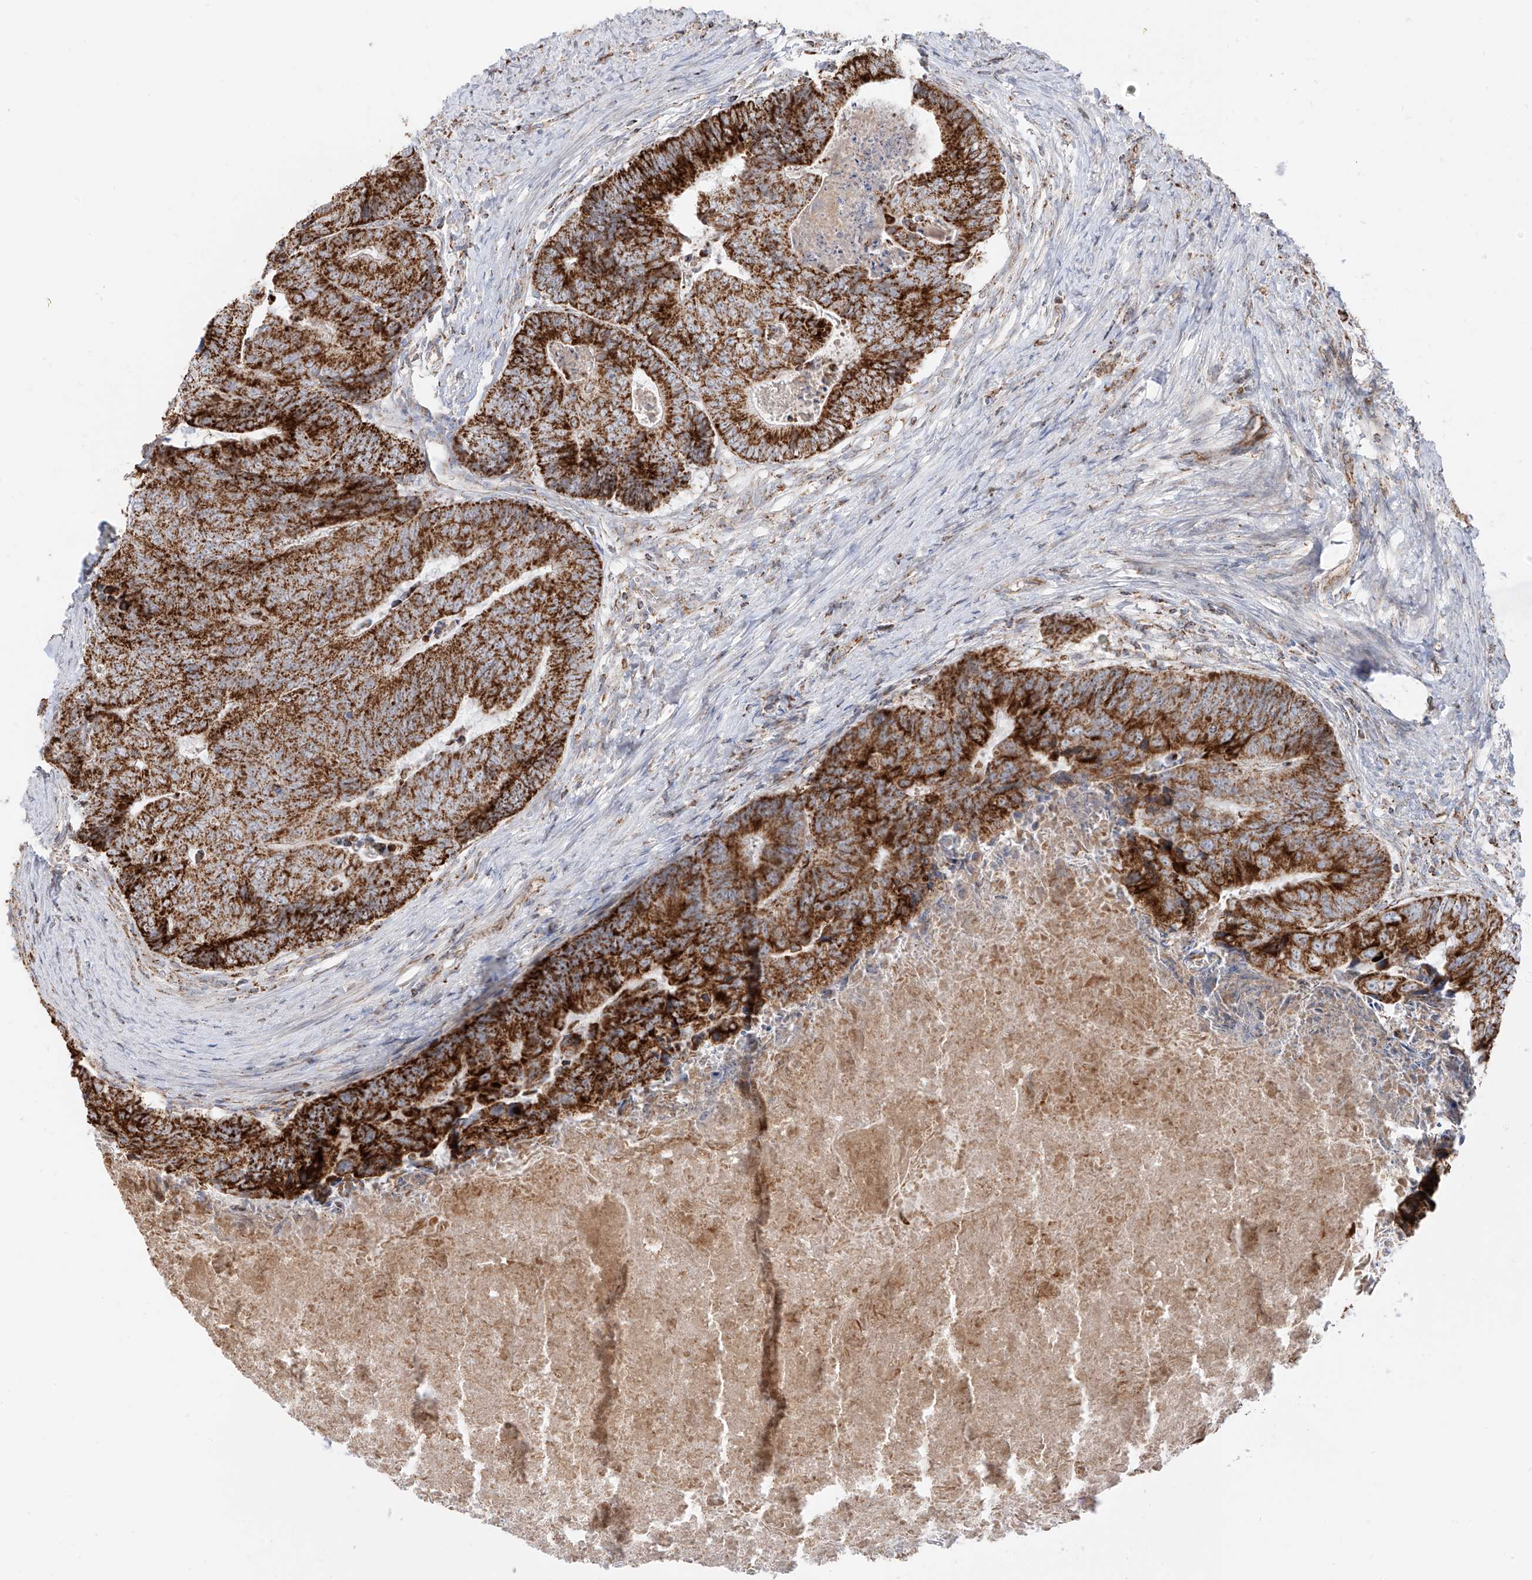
{"staining": {"intensity": "strong", "quantity": ">75%", "location": "cytoplasmic/membranous"}, "tissue": "colorectal cancer", "cell_type": "Tumor cells", "image_type": "cancer", "snomed": [{"axis": "morphology", "description": "Adenocarcinoma, NOS"}, {"axis": "topography", "description": "Colon"}], "caption": "Human colorectal cancer (adenocarcinoma) stained for a protein (brown) reveals strong cytoplasmic/membranous positive positivity in approximately >75% of tumor cells.", "gene": "ETHE1", "patient": {"sex": "female", "age": 67}}